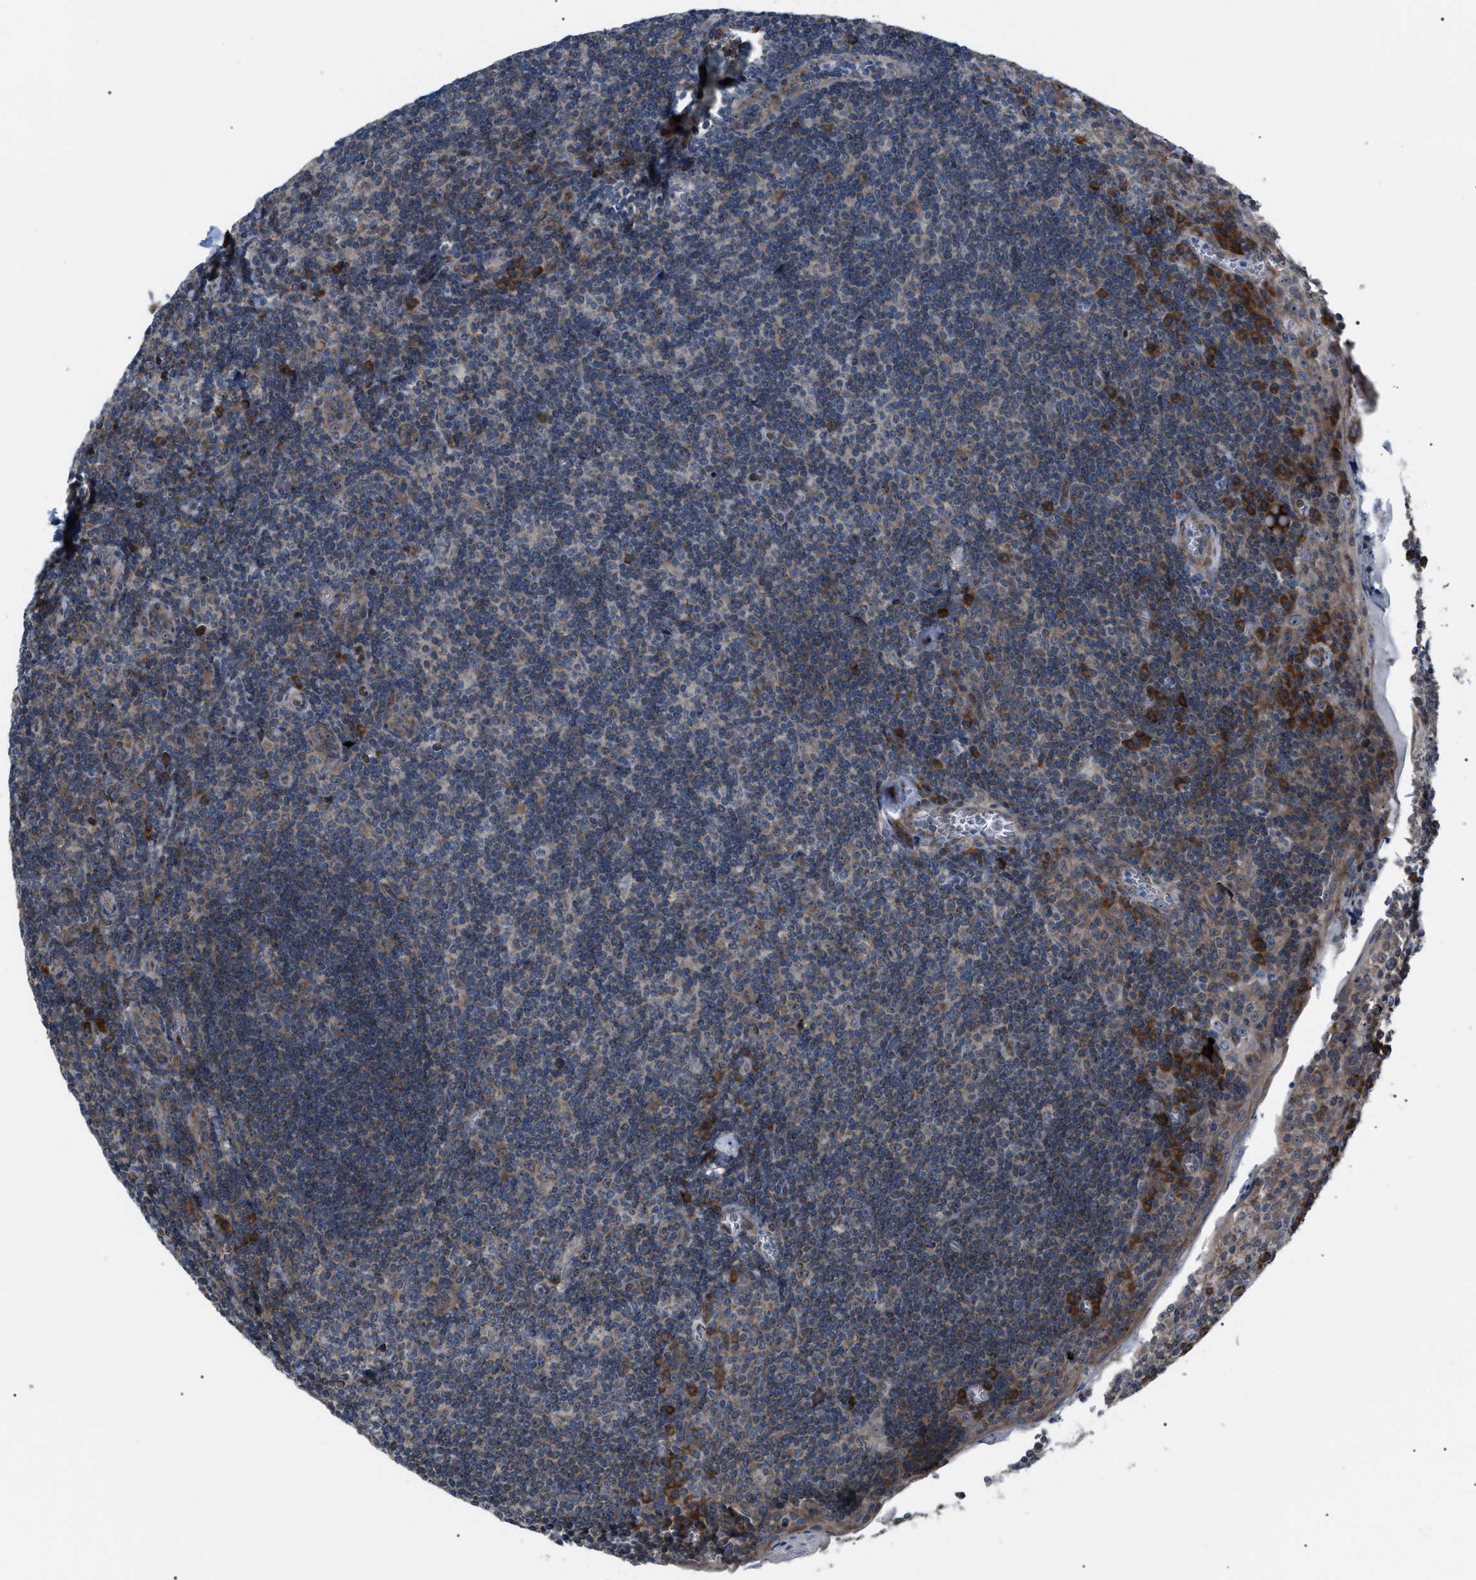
{"staining": {"intensity": "moderate", "quantity": "<25%", "location": "cytoplasmic/membranous"}, "tissue": "tonsil", "cell_type": "Germinal center cells", "image_type": "normal", "snomed": [{"axis": "morphology", "description": "Normal tissue, NOS"}, {"axis": "topography", "description": "Tonsil"}], "caption": "This photomicrograph exhibits benign tonsil stained with immunohistochemistry (IHC) to label a protein in brown. The cytoplasmic/membranous of germinal center cells show moderate positivity for the protein. Nuclei are counter-stained blue.", "gene": "AGO2", "patient": {"sex": "male", "age": 37}}